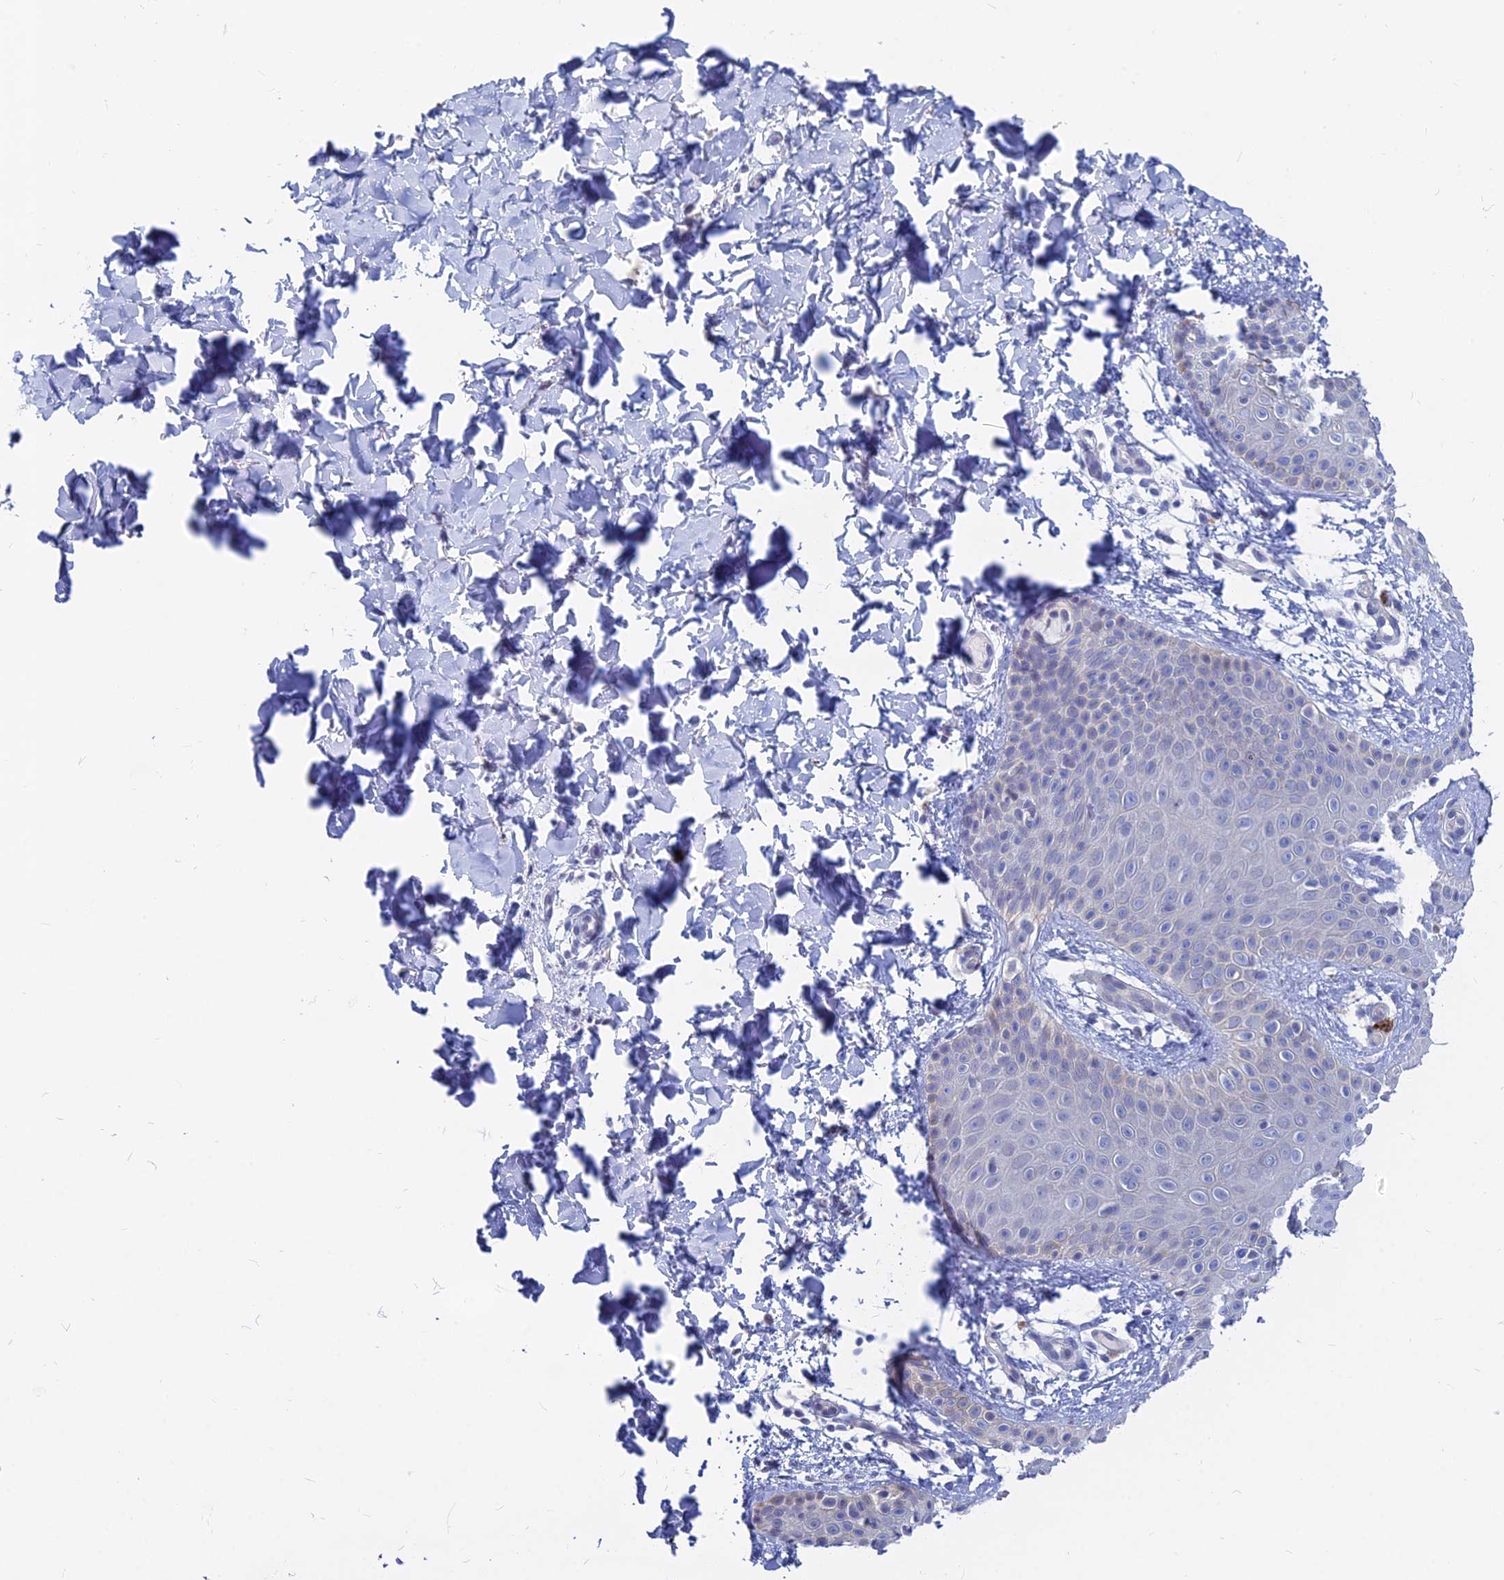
{"staining": {"intensity": "negative", "quantity": "none", "location": "none"}, "tissue": "skin", "cell_type": "Fibroblasts", "image_type": "normal", "snomed": [{"axis": "morphology", "description": "Normal tissue, NOS"}, {"axis": "topography", "description": "Skin"}], "caption": "Micrograph shows no protein expression in fibroblasts of unremarkable skin. Brightfield microscopy of immunohistochemistry (IHC) stained with DAB (brown) and hematoxylin (blue), captured at high magnification.", "gene": "B3GALT4", "patient": {"sex": "male", "age": 36}}